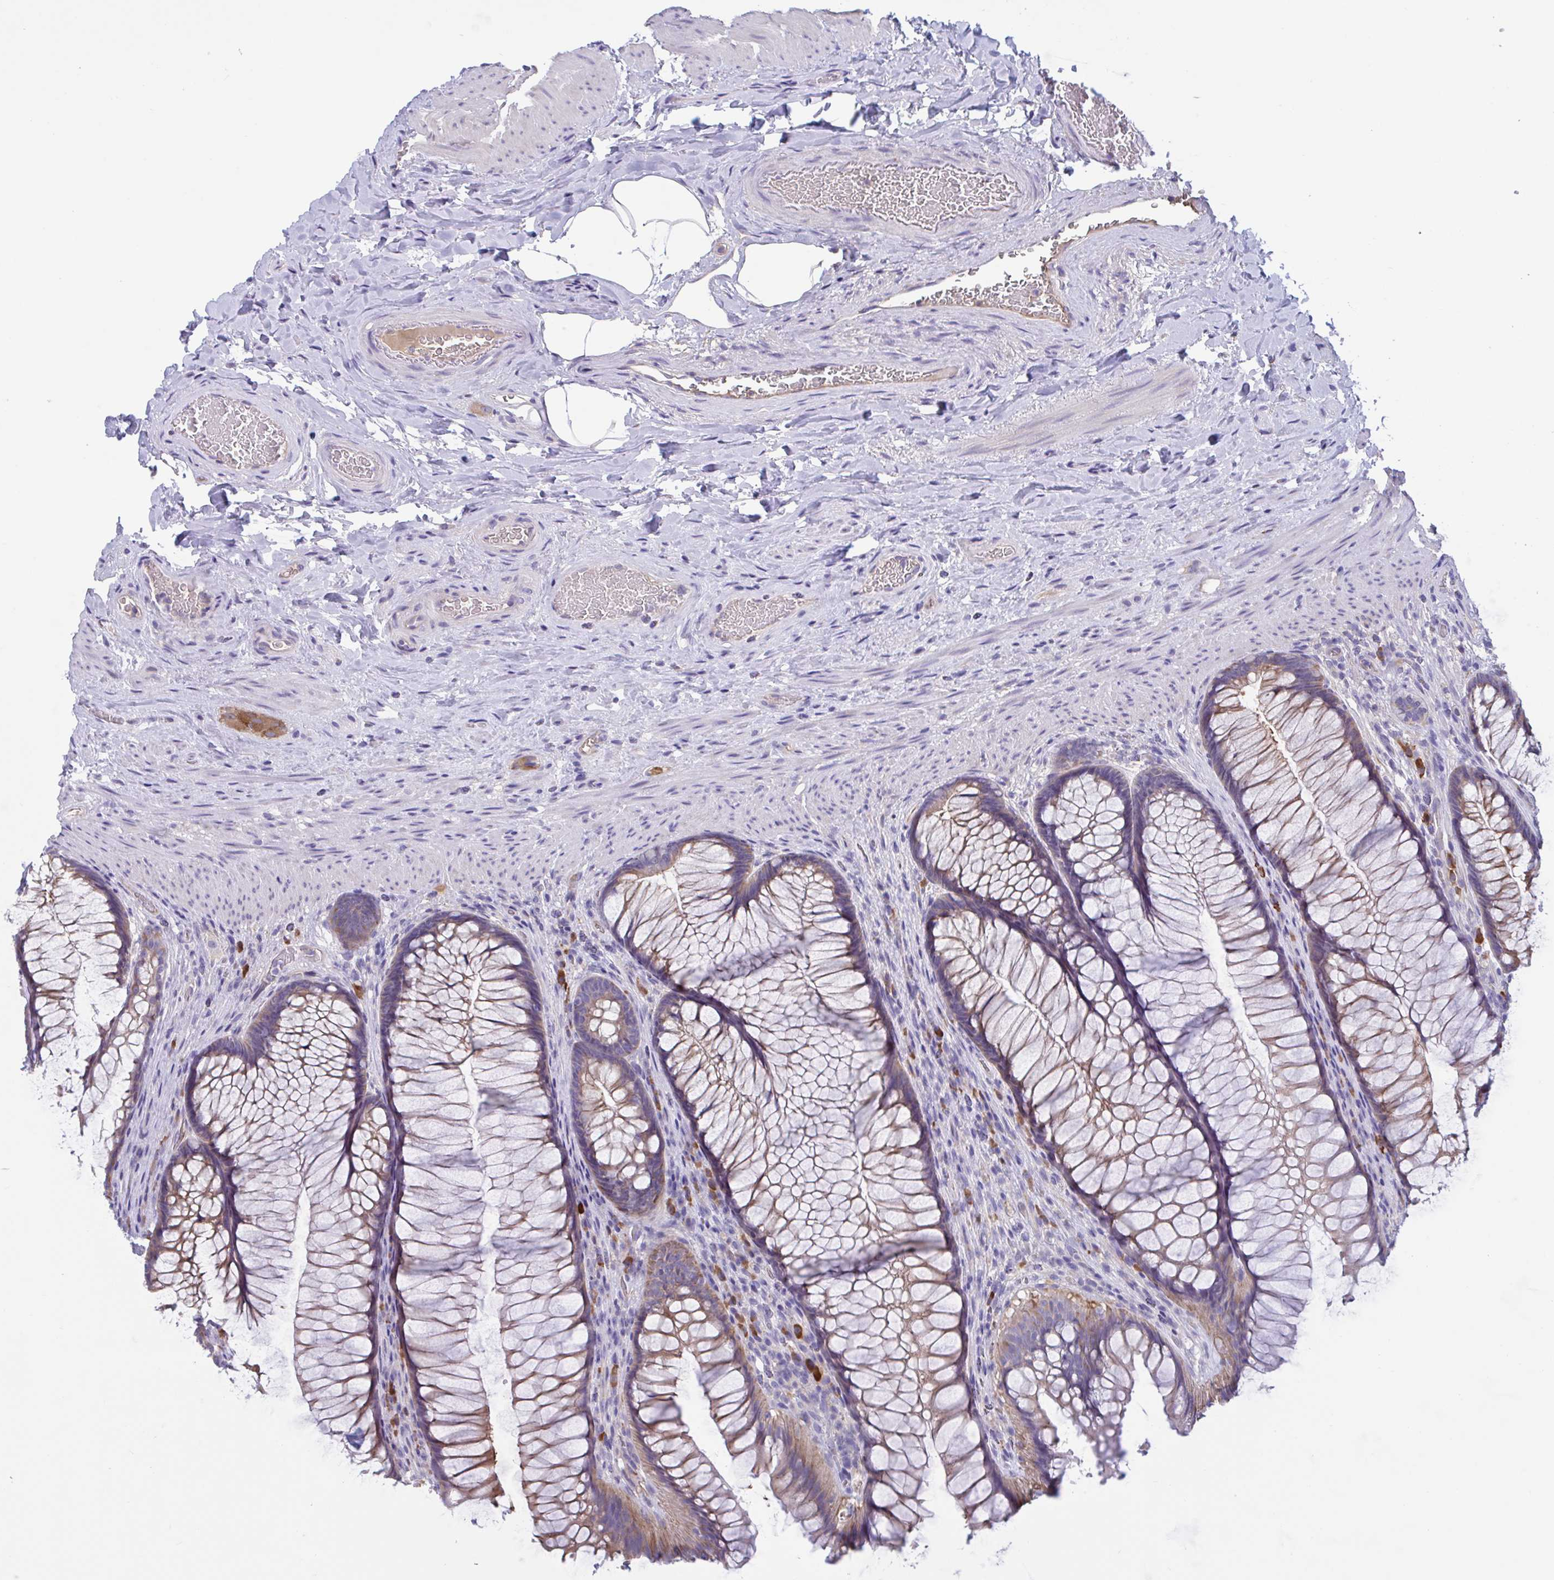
{"staining": {"intensity": "moderate", "quantity": "25%-75%", "location": "cytoplasmic/membranous"}, "tissue": "rectum", "cell_type": "Glandular cells", "image_type": "normal", "snomed": [{"axis": "morphology", "description": "Normal tissue, NOS"}, {"axis": "topography", "description": "Rectum"}], "caption": "Moderate cytoplasmic/membranous staining for a protein is identified in approximately 25%-75% of glandular cells of benign rectum using IHC.", "gene": "MS4A14", "patient": {"sex": "male", "age": 53}}